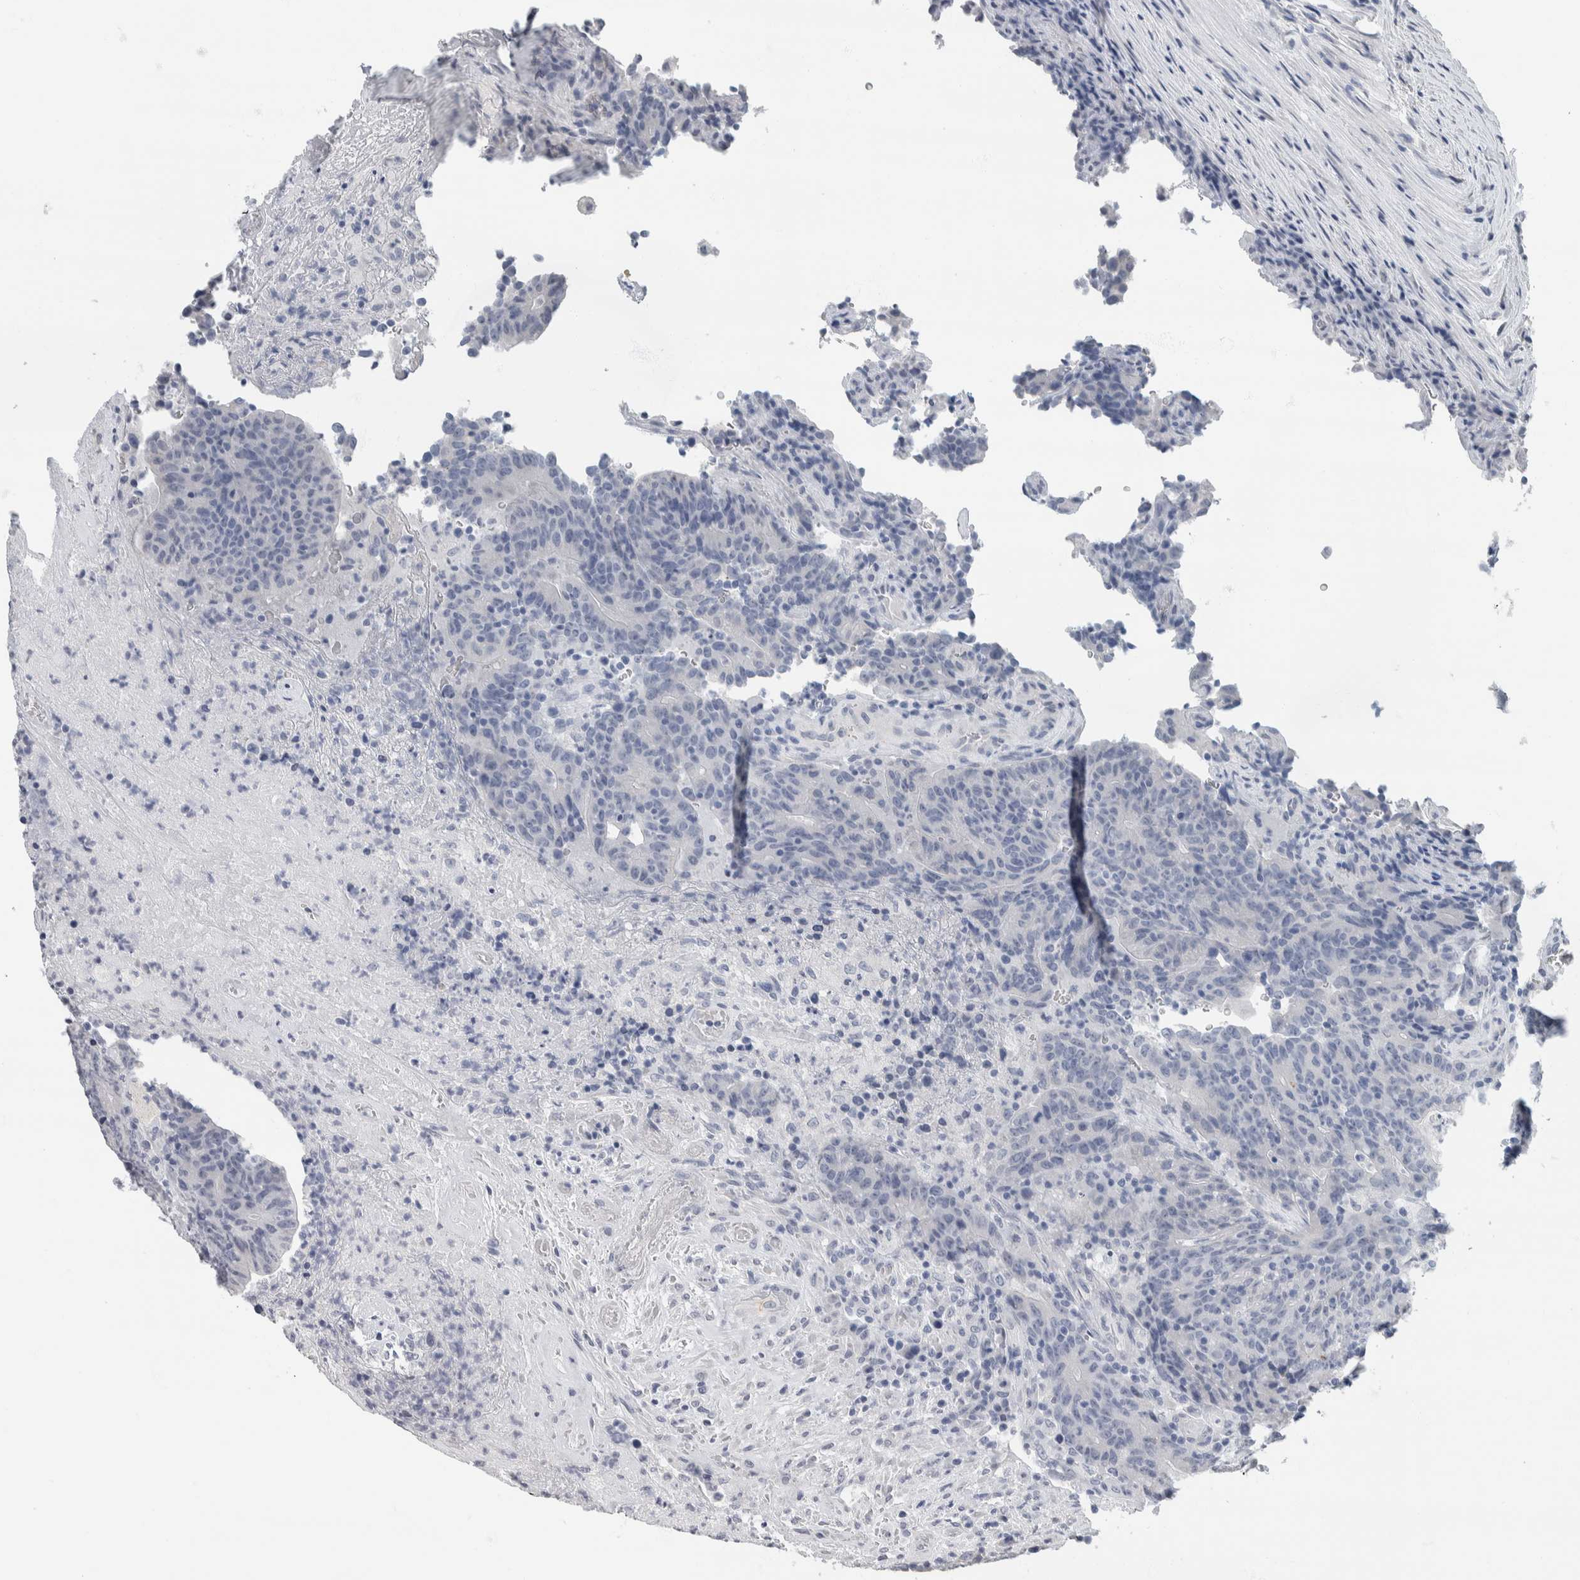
{"staining": {"intensity": "negative", "quantity": "none", "location": "none"}, "tissue": "colorectal cancer", "cell_type": "Tumor cells", "image_type": "cancer", "snomed": [{"axis": "morphology", "description": "Normal tissue, NOS"}, {"axis": "morphology", "description": "Adenocarcinoma, NOS"}, {"axis": "topography", "description": "Colon"}], "caption": "Human colorectal cancer (adenocarcinoma) stained for a protein using immunohistochemistry shows no staining in tumor cells.", "gene": "NEFM", "patient": {"sex": "female", "age": 75}}